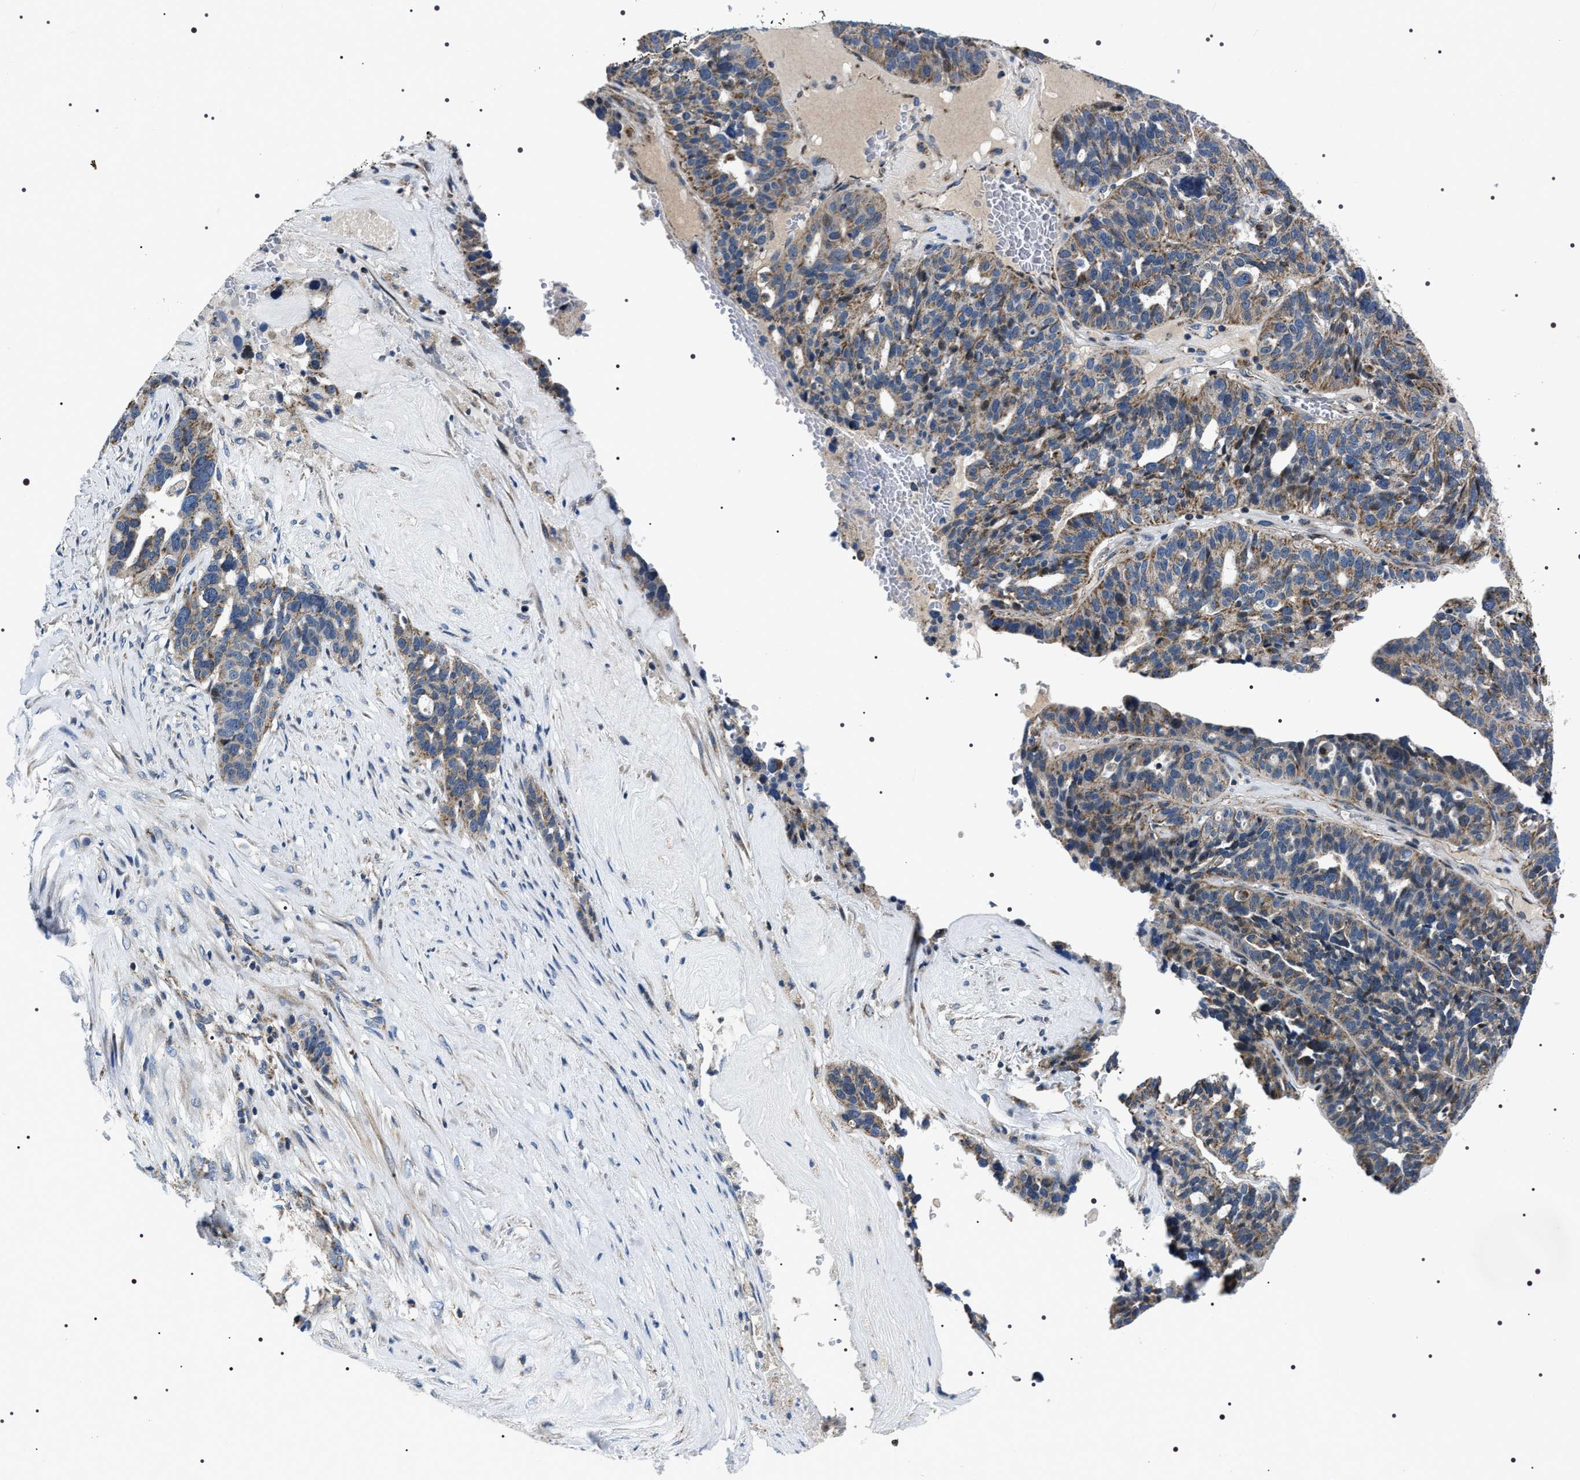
{"staining": {"intensity": "moderate", "quantity": ">75%", "location": "cytoplasmic/membranous"}, "tissue": "ovarian cancer", "cell_type": "Tumor cells", "image_type": "cancer", "snomed": [{"axis": "morphology", "description": "Cystadenocarcinoma, serous, NOS"}, {"axis": "topography", "description": "Ovary"}], "caption": "DAB immunohistochemical staining of serous cystadenocarcinoma (ovarian) reveals moderate cytoplasmic/membranous protein positivity in approximately >75% of tumor cells.", "gene": "NTMT1", "patient": {"sex": "female", "age": 59}}